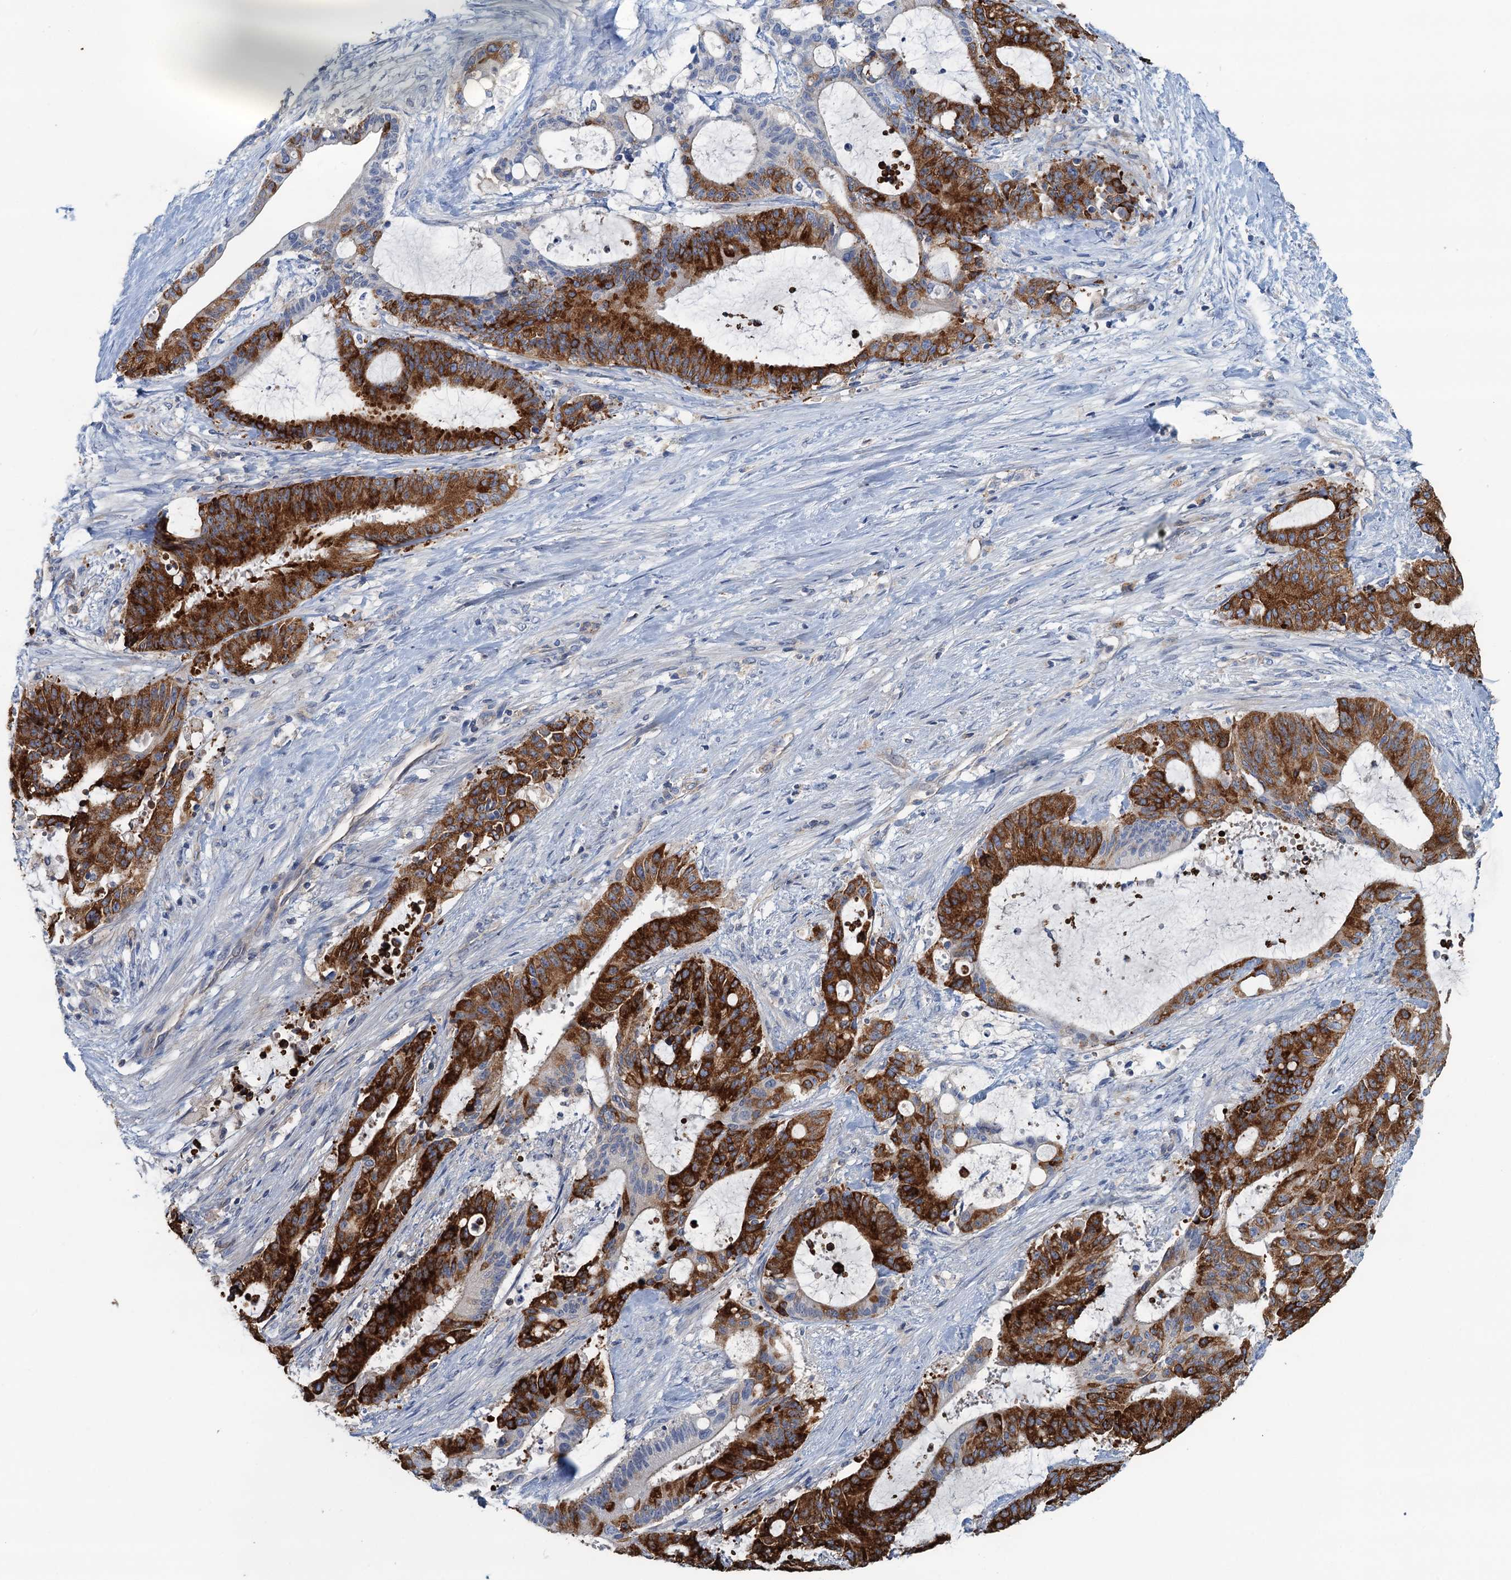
{"staining": {"intensity": "strong", "quantity": ">75%", "location": "cytoplasmic/membranous"}, "tissue": "liver cancer", "cell_type": "Tumor cells", "image_type": "cancer", "snomed": [{"axis": "morphology", "description": "Normal tissue, NOS"}, {"axis": "morphology", "description": "Cholangiocarcinoma"}, {"axis": "topography", "description": "Liver"}, {"axis": "topography", "description": "Peripheral nerve tissue"}], "caption": "Immunohistochemistry (IHC) histopathology image of neoplastic tissue: liver cancer stained using IHC exhibits high levels of strong protein expression localized specifically in the cytoplasmic/membranous of tumor cells, appearing as a cytoplasmic/membranous brown color.", "gene": "THAP10", "patient": {"sex": "female", "age": 73}}